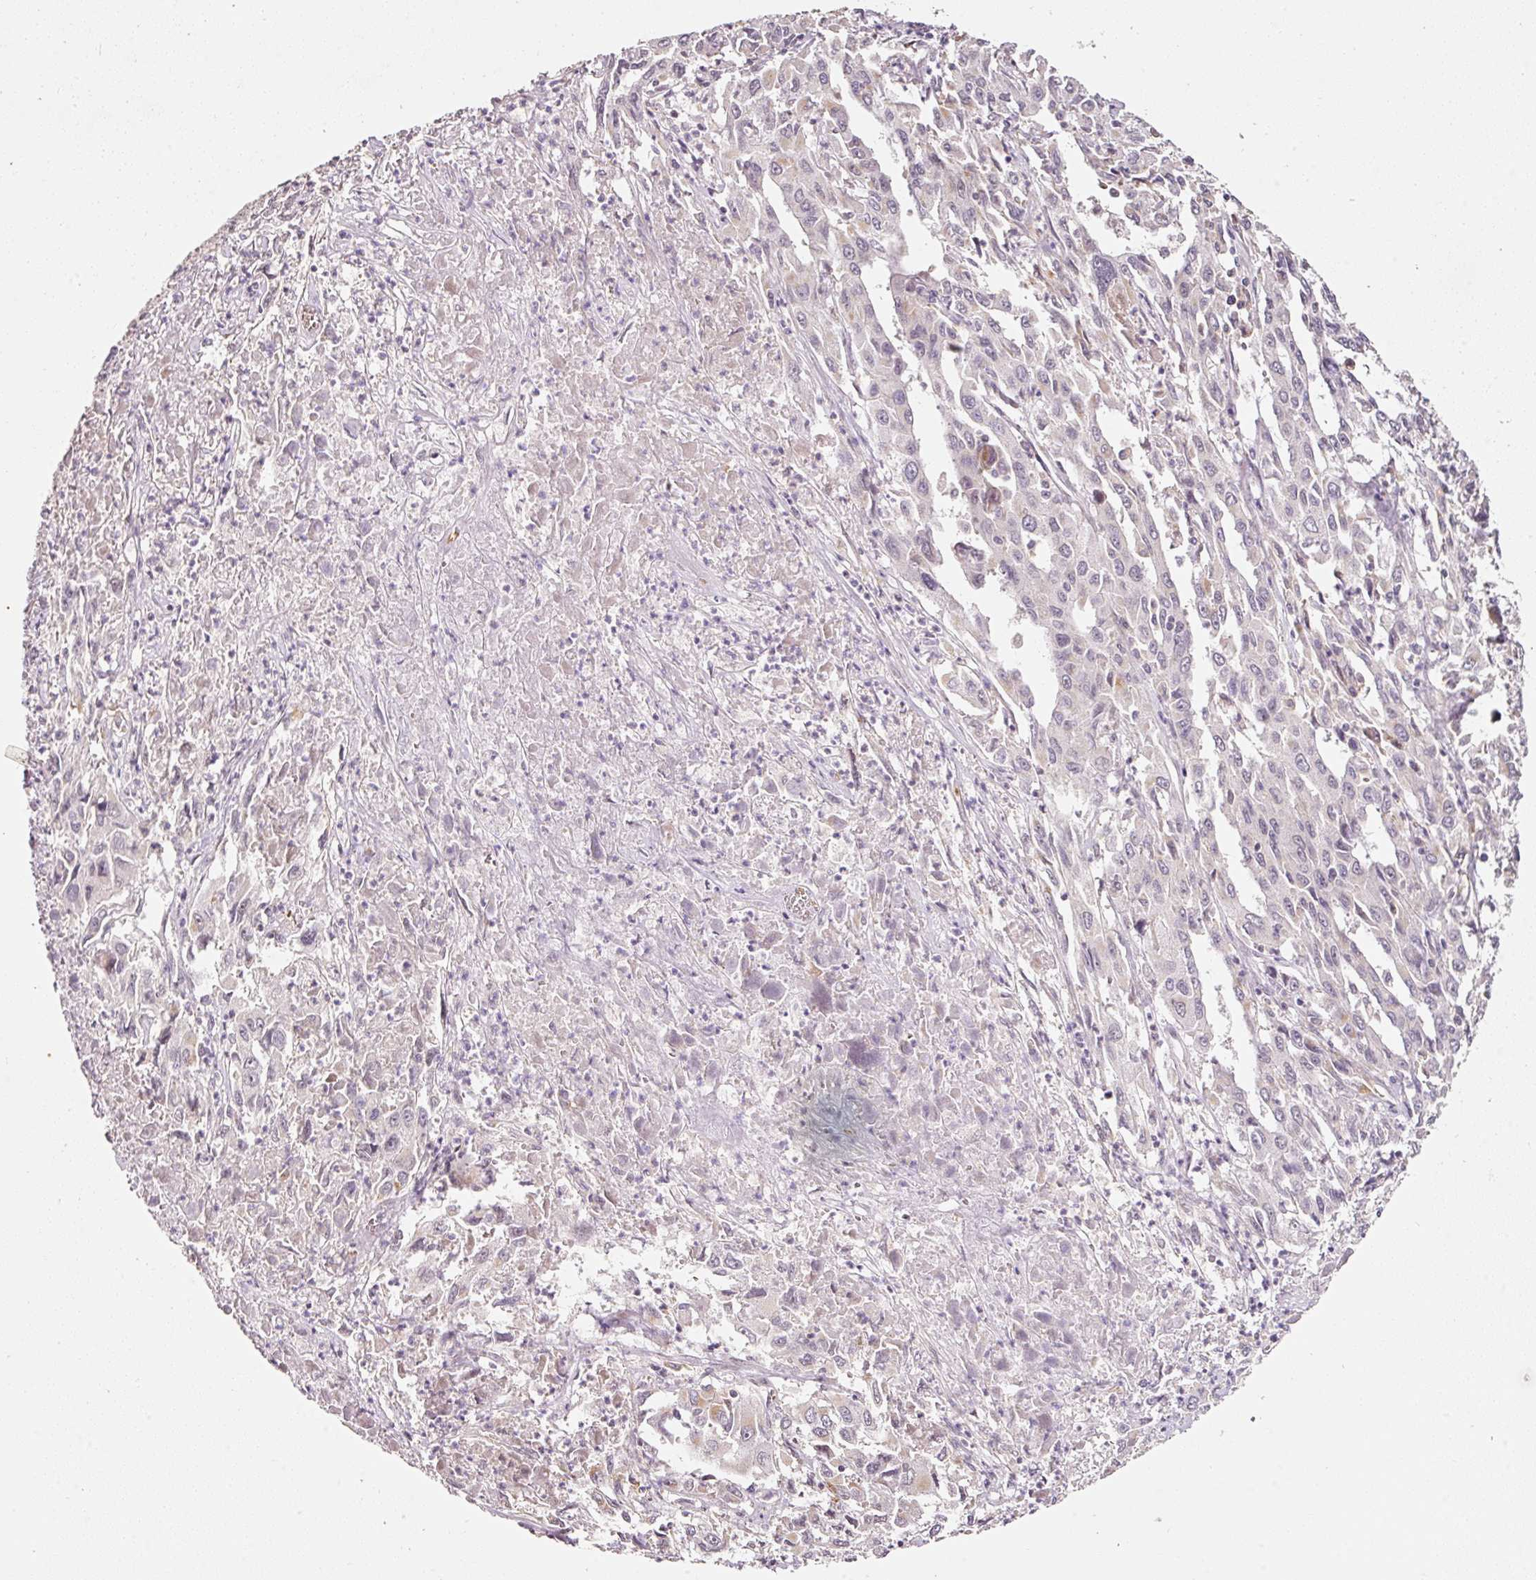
{"staining": {"intensity": "negative", "quantity": "none", "location": "none"}, "tissue": "liver cancer", "cell_type": "Tumor cells", "image_type": "cancer", "snomed": [{"axis": "morphology", "description": "Carcinoma, Hepatocellular, NOS"}, {"axis": "topography", "description": "Liver"}], "caption": "Liver hepatocellular carcinoma stained for a protein using IHC reveals no positivity tumor cells.", "gene": "ZNF460", "patient": {"sex": "male", "age": 63}}